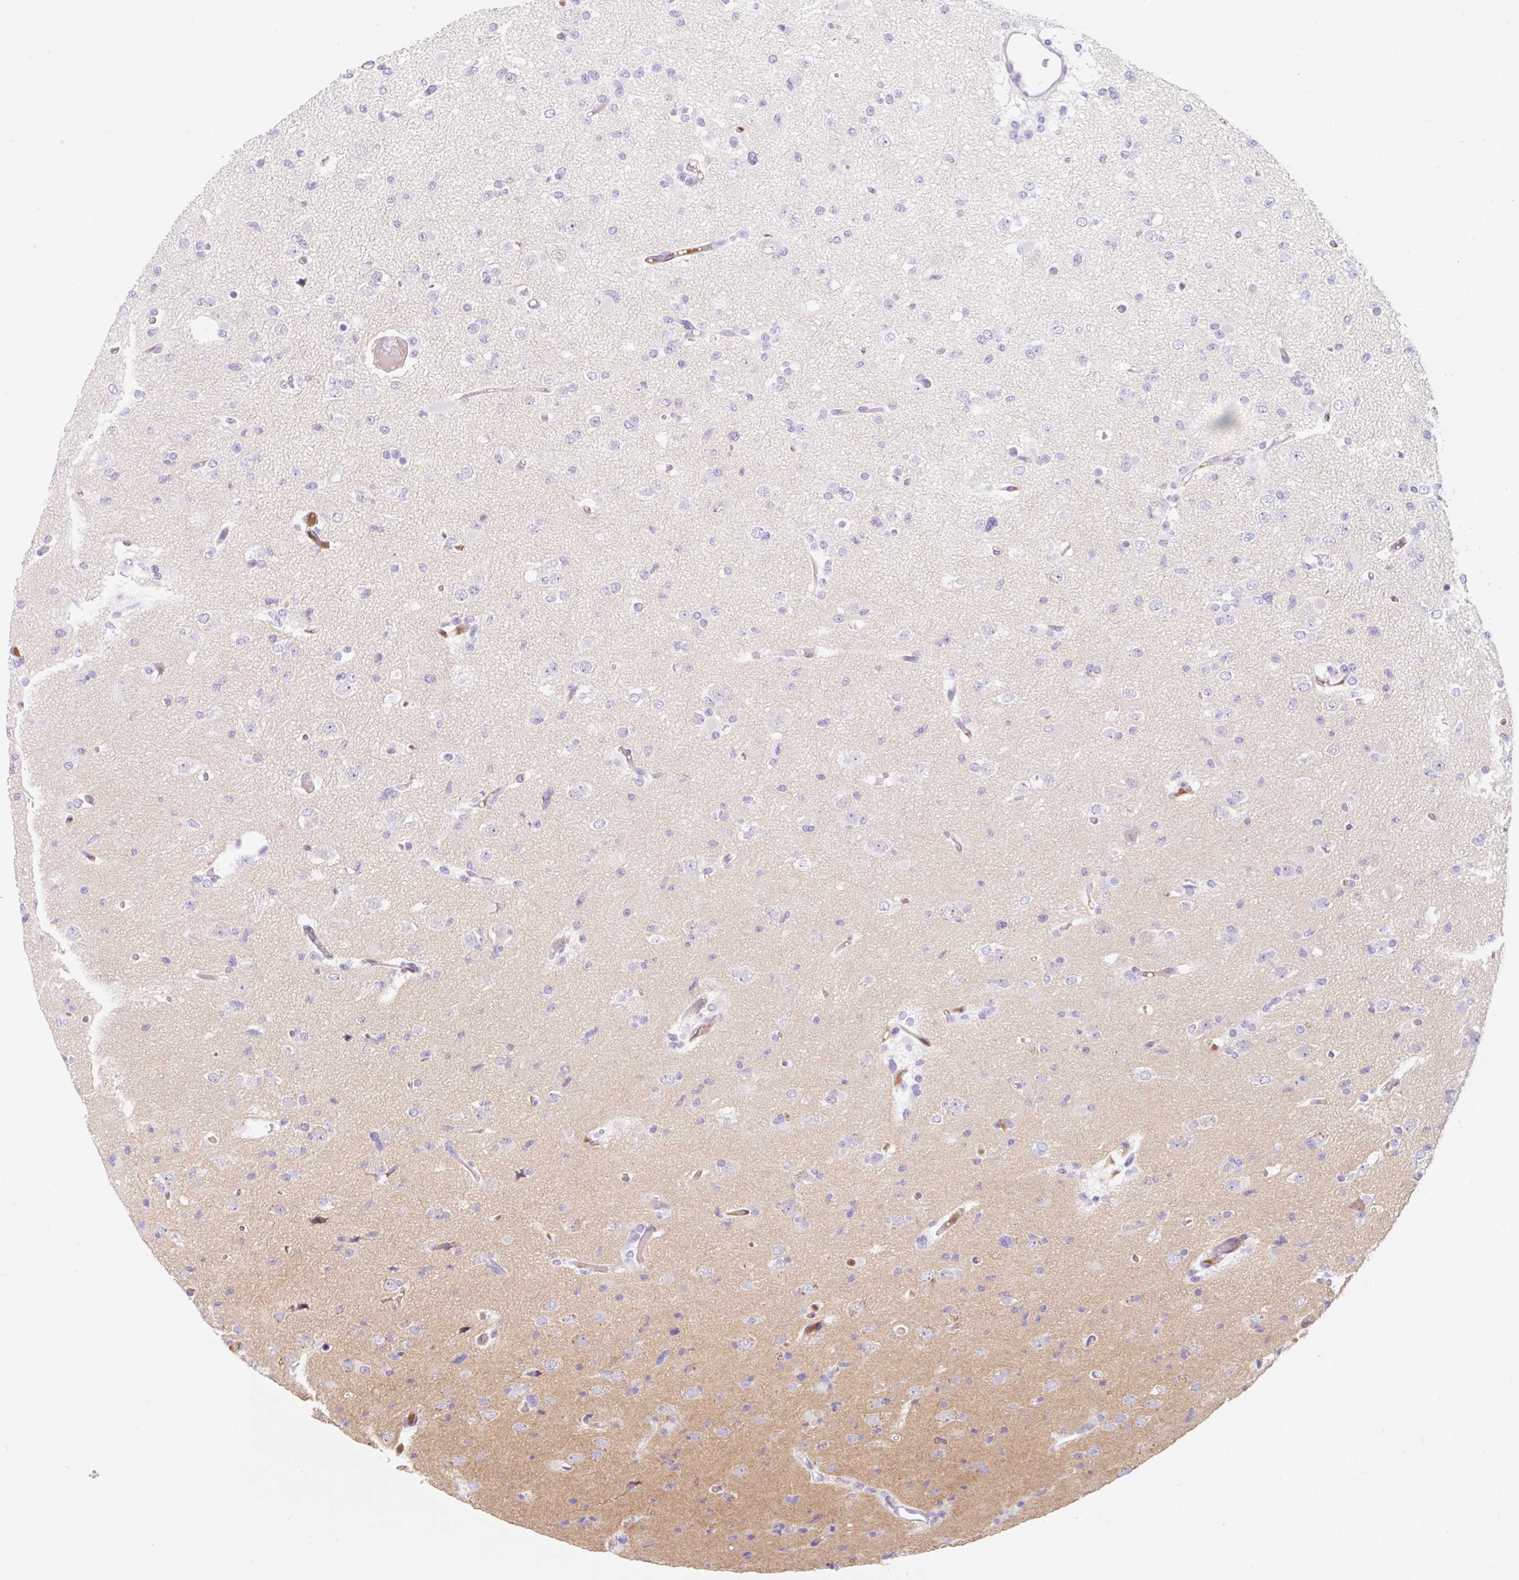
{"staining": {"intensity": "negative", "quantity": "none", "location": "none"}, "tissue": "glioma", "cell_type": "Tumor cells", "image_type": "cancer", "snomed": [{"axis": "morphology", "description": "Glioma, malignant, Low grade"}, {"axis": "topography", "description": "Brain"}], "caption": "A micrograph of malignant glioma (low-grade) stained for a protein reveals no brown staining in tumor cells.", "gene": "SLC28A1", "patient": {"sex": "female", "age": 22}}